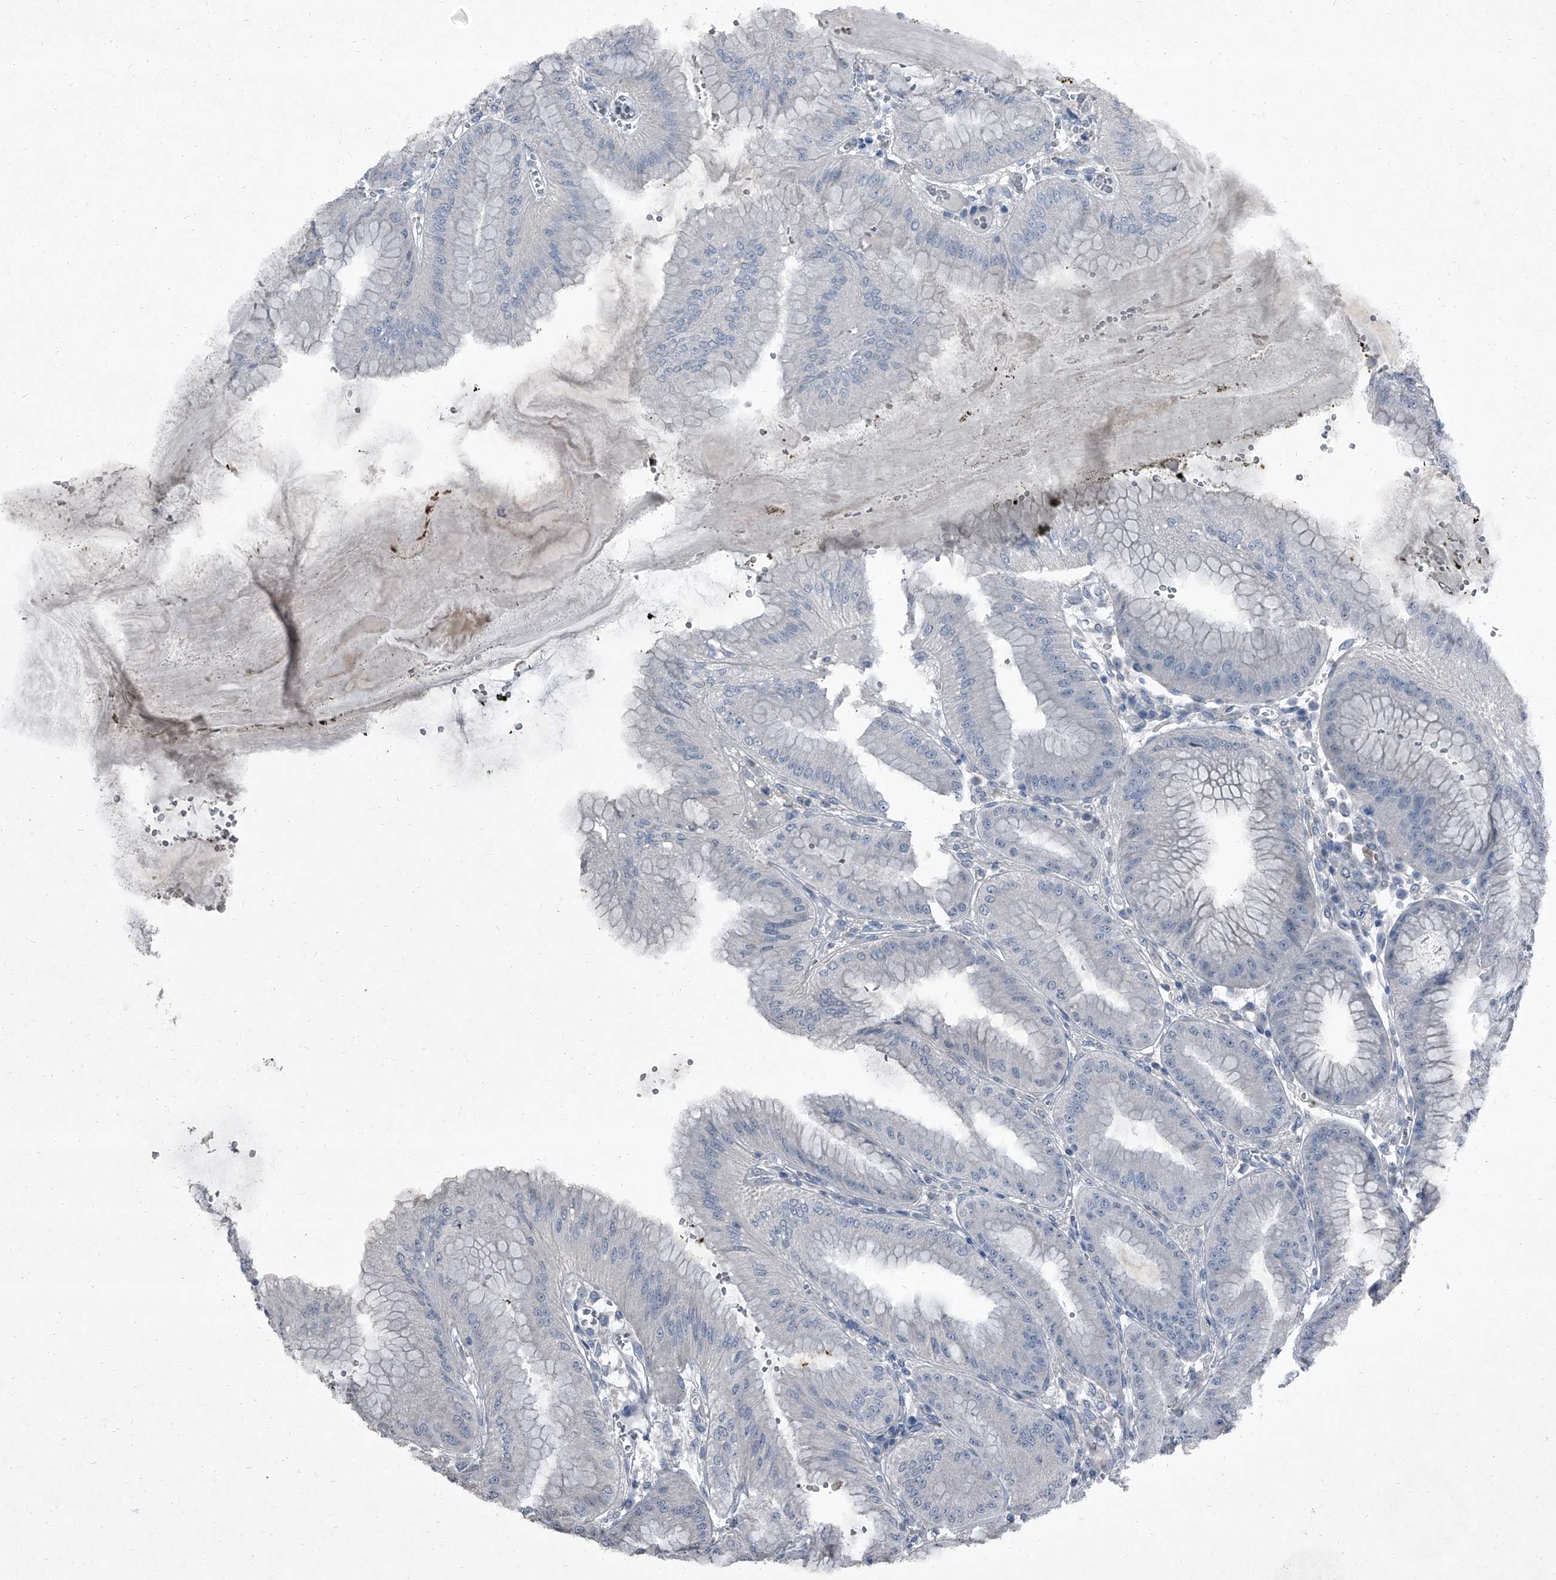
{"staining": {"intensity": "negative", "quantity": "none", "location": "none"}, "tissue": "stomach", "cell_type": "Glandular cells", "image_type": "normal", "snomed": [{"axis": "morphology", "description": "Normal tissue, NOS"}, {"axis": "topography", "description": "Stomach, lower"}], "caption": "DAB (3,3'-diaminobenzidine) immunohistochemical staining of unremarkable human stomach displays no significant expression in glandular cells. The staining was performed using DAB to visualize the protein expression in brown, while the nuclei were stained in blue with hematoxylin (Magnification: 20x).", "gene": "HEPHL1", "patient": {"sex": "male", "age": 71}}